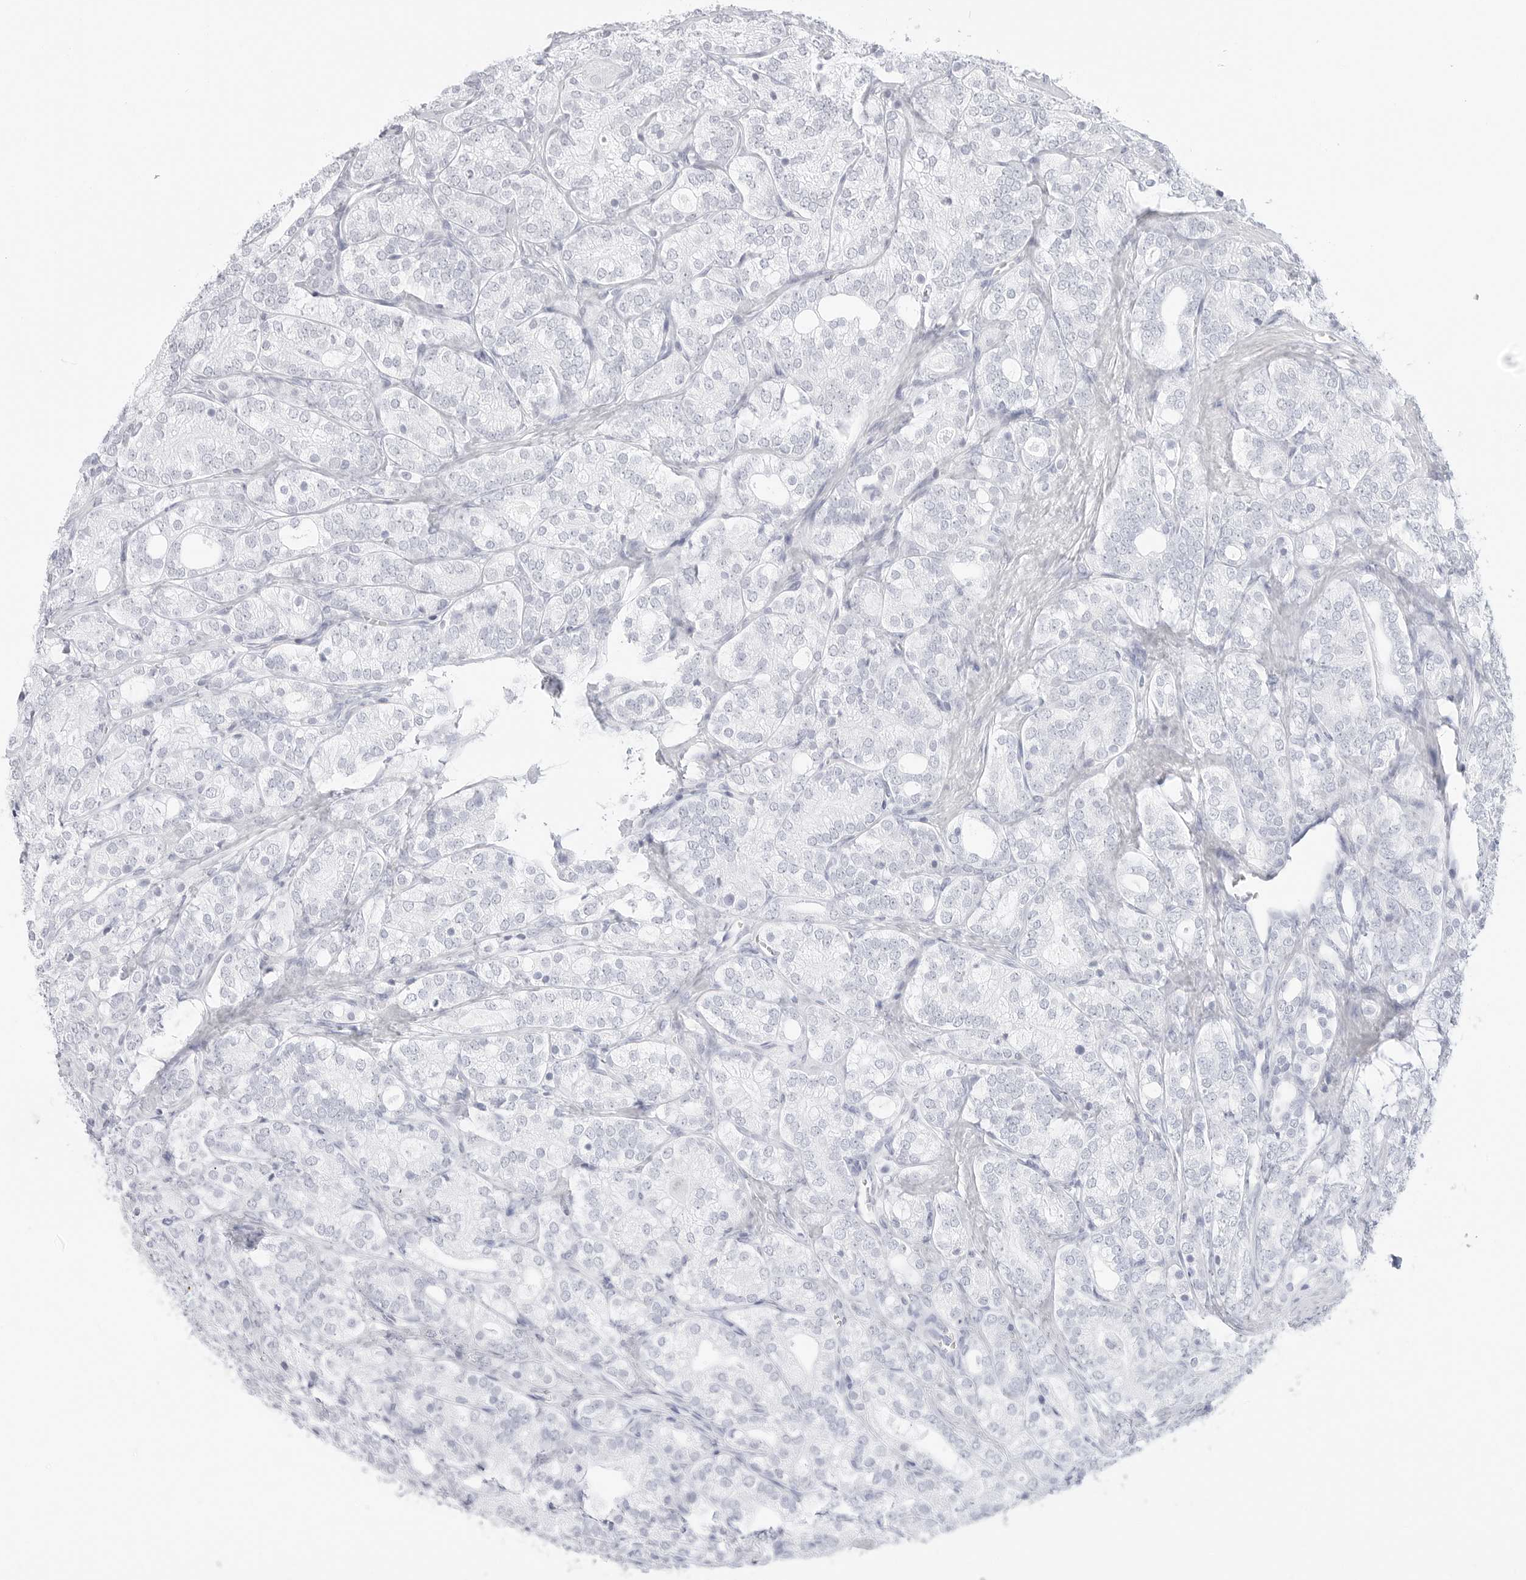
{"staining": {"intensity": "negative", "quantity": "none", "location": "none"}, "tissue": "prostate cancer", "cell_type": "Tumor cells", "image_type": "cancer", "snomed": [{"axis": "morphology", "description": "Adenocarcinoma, High grade"}, {"axis": "topography", "description": "Prostate"}], "caption": "This is an IHC micrograph of prostate cancer. There is no positivity in tumor cells.", "gene": "TFF2", "patient": {"sex": "male", "age": 57}}